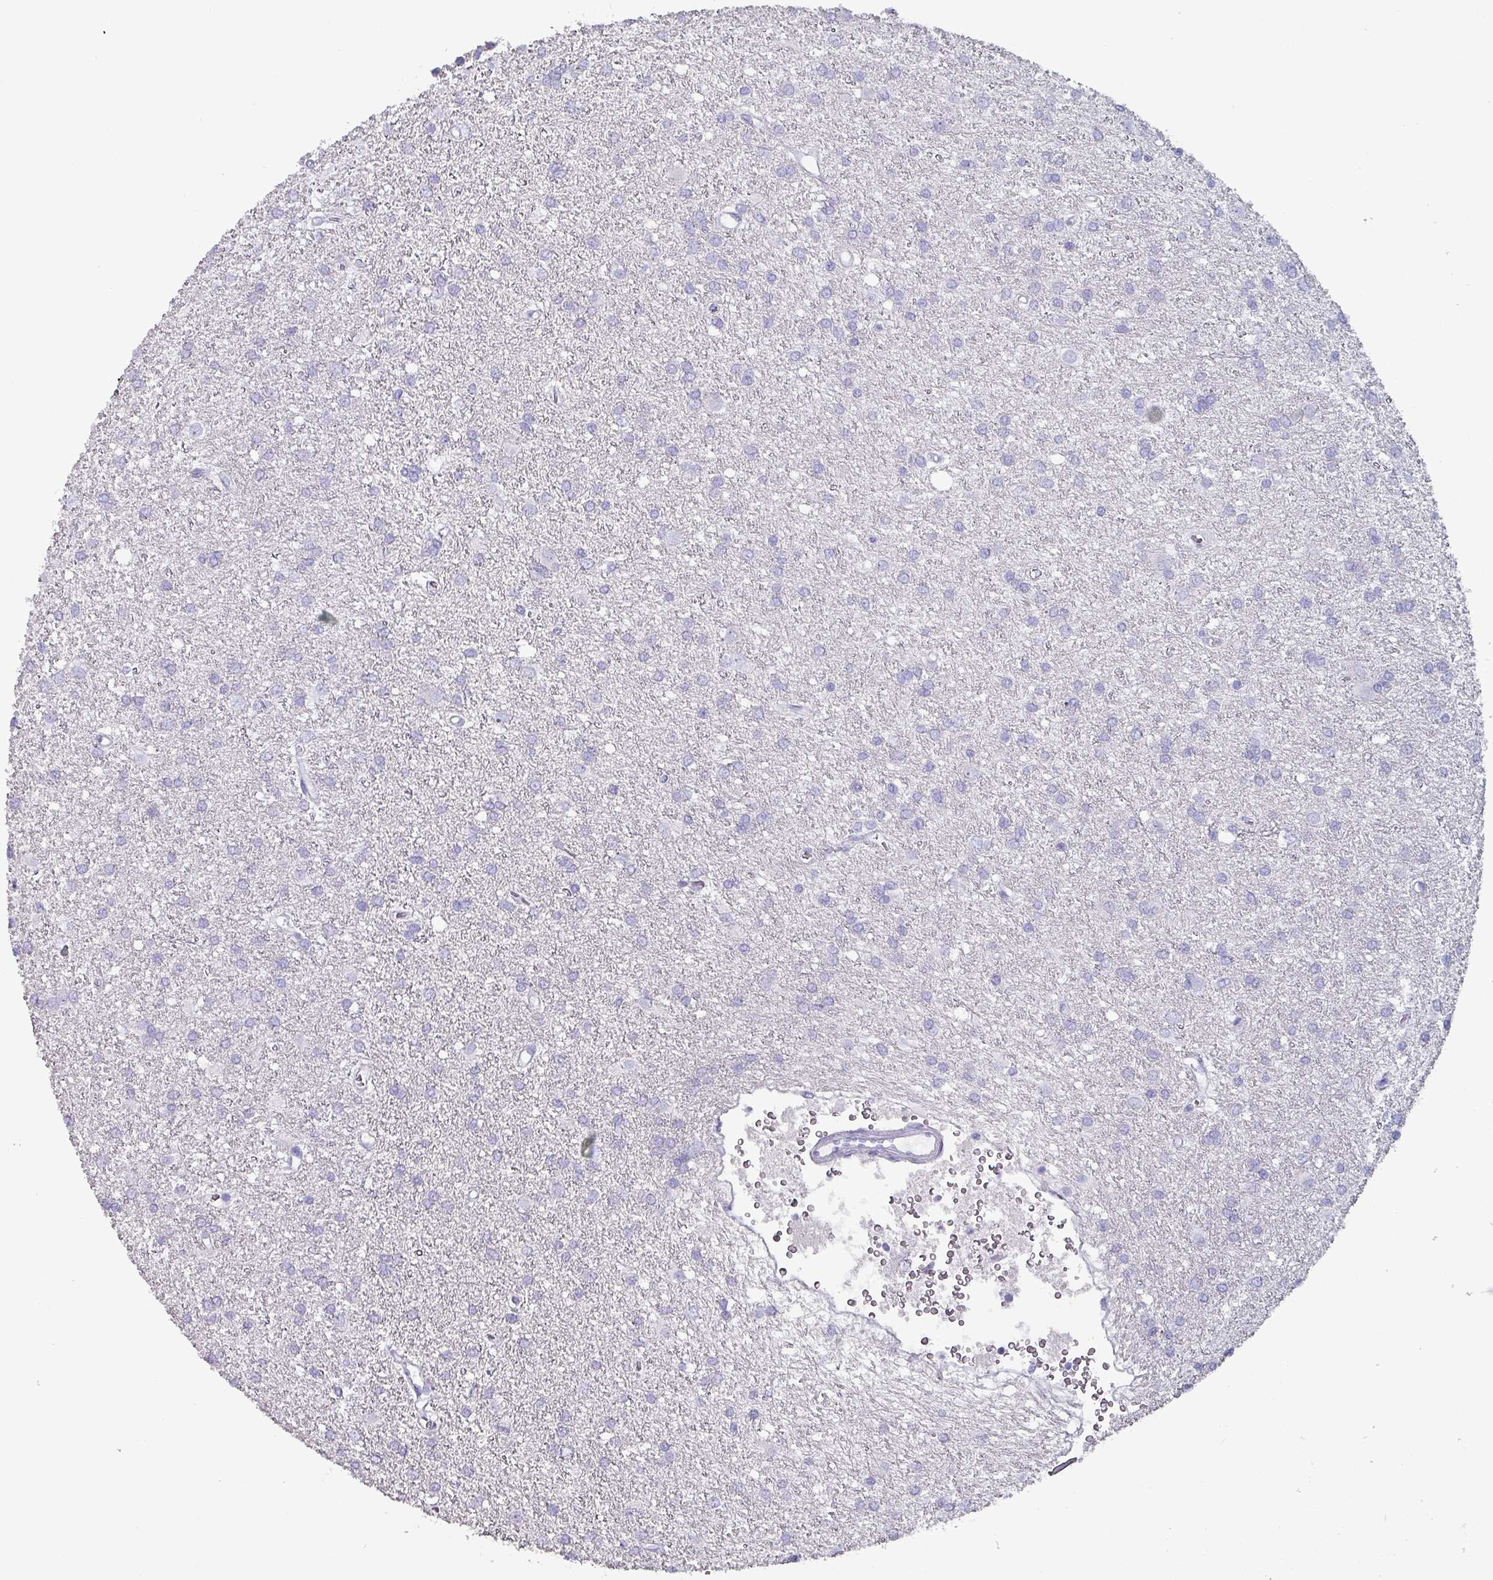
{"staining": {"intensity": "negative", "quantity": "none", "location": "none"}, "tissue": "glioma", "cell_type": "Tumor cells", "image_type": "cancer", "snomed": [{"axis": "morphology", "description": "Glioma, malignant, High grade"}, {"axis": "topography", "description": "Brain"}], "caption": "A micrograph of glioma stained for a protein displays no brown staining in tumor cells.", "gene": "INS-IGF2", "patient": {"sex": "female", "age": 50}}